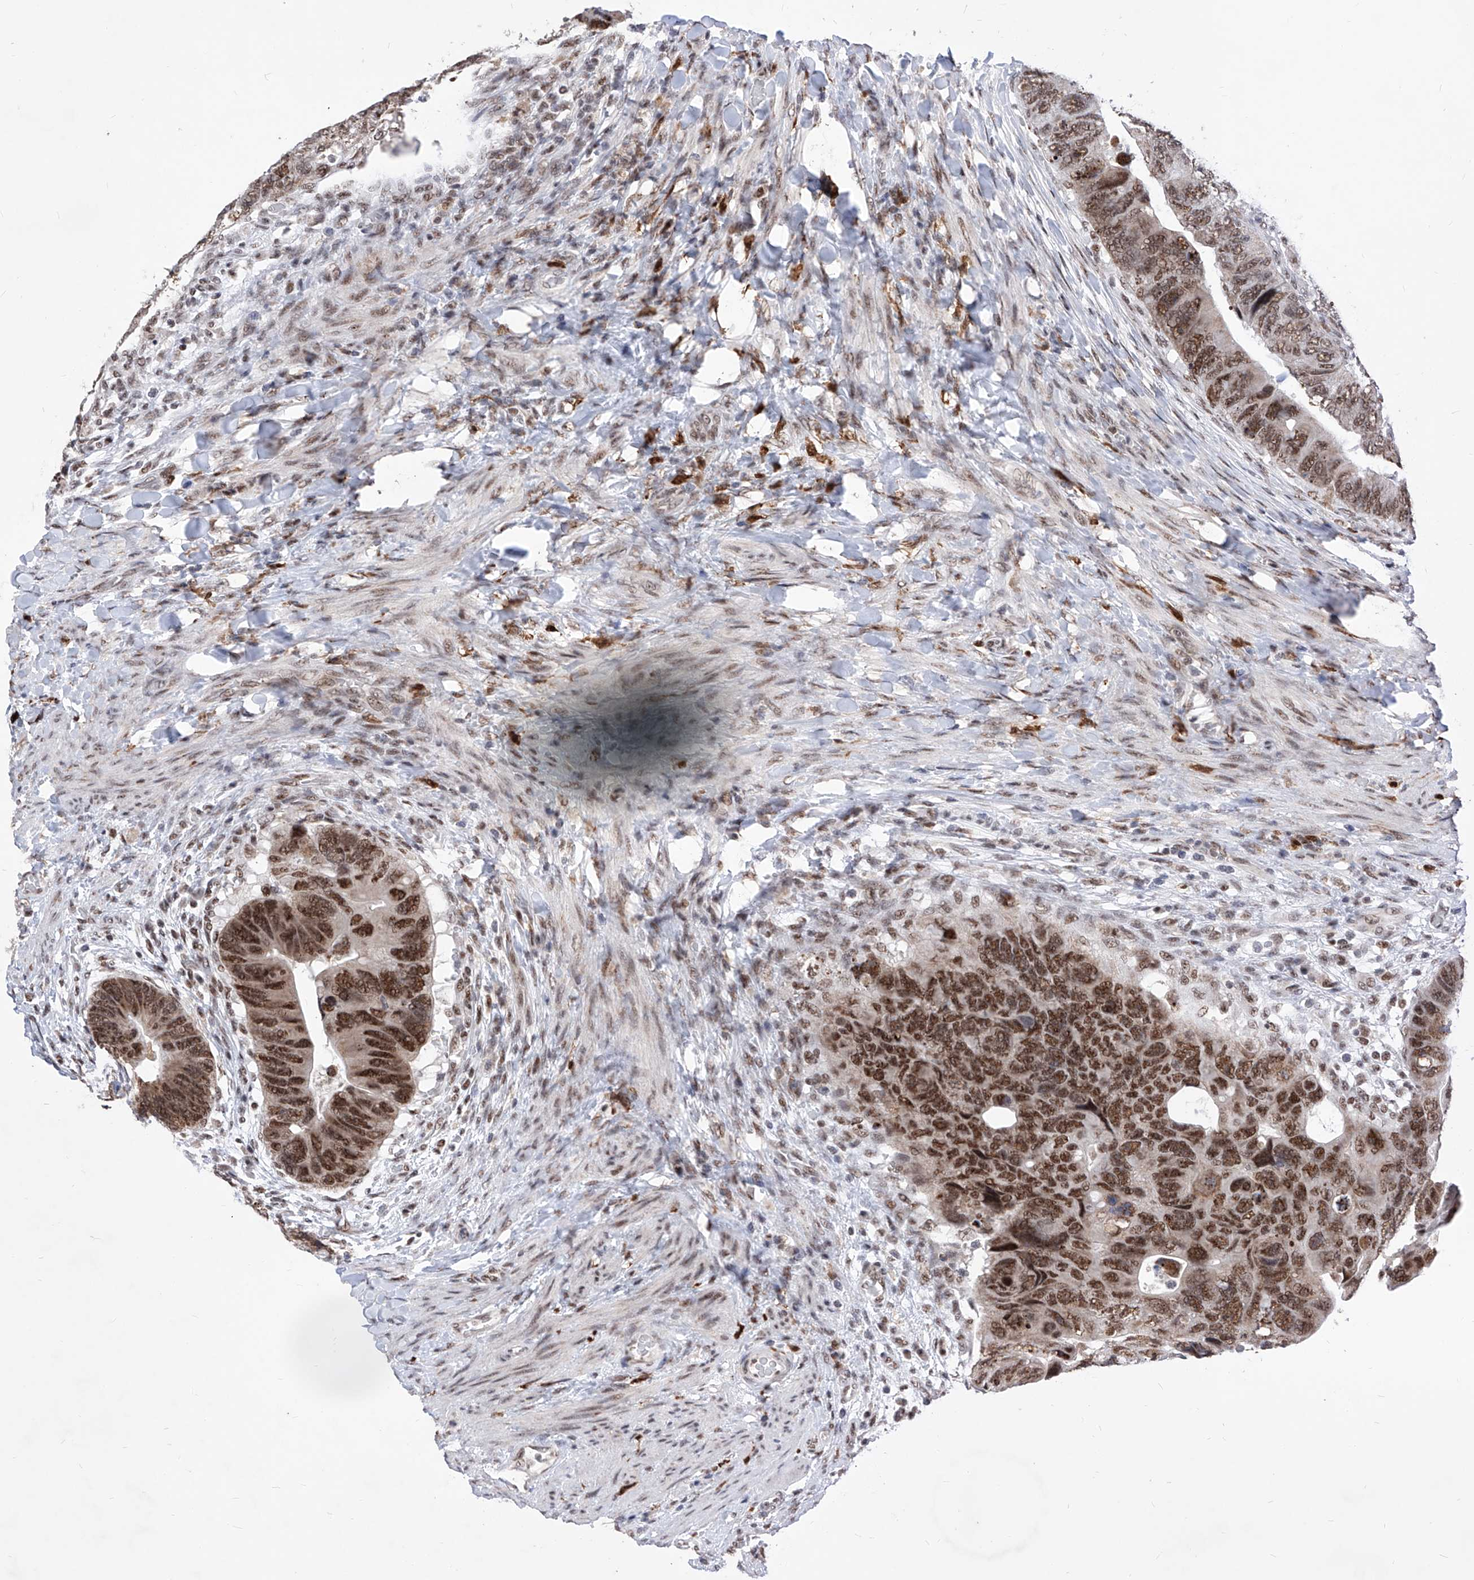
{"staining": {"intensity": "strong", "quantity": ">75%", "location": "nuclear"}, "tissue": "colorectal cancer", "cell_type": "Tumor cells", "image_type": "cancer", "snomed": [{"axis": "morphology", "description": "Adenocarcinoma, NOS"}, {"axis": "topography", "description": "Rectum"}], "caption": "High-power microscopy captured an immunohistochemistry (IHC) micrograph of colorectal adenocarcinoma, revealing strong nuclear expression in approximately >75% of tumor cells. The staining was performed using DAB, with brown indicating positive protein expression. Nuclei are stained blue with hematoxylin.", "gene": "PHF5A", "patient": {"sex": "male", "age": 59}}